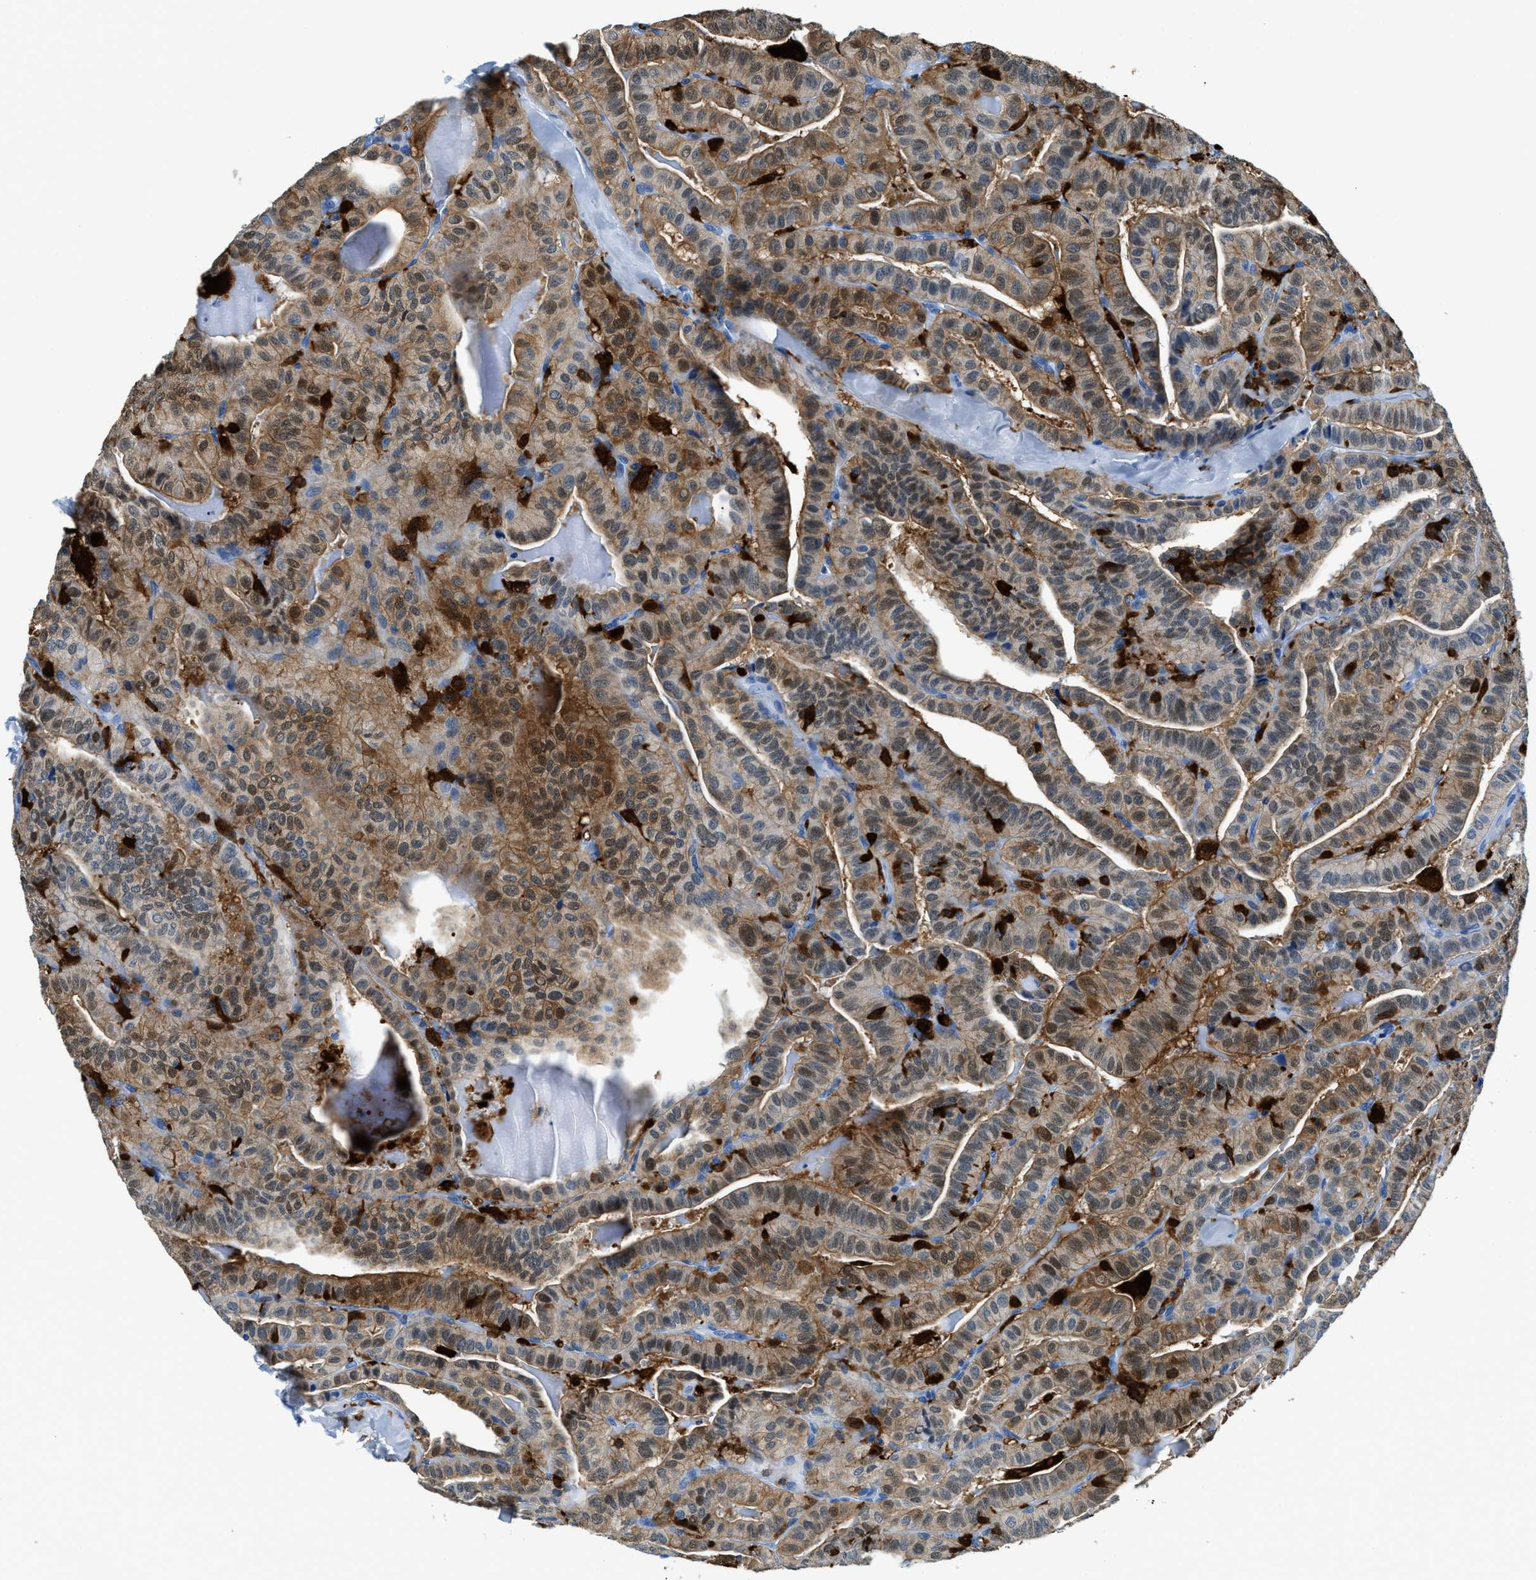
{"staining": {"intensity": "moderate", "quantity": ">75%", "location": "cytoplasmic/membranous,nuclear"}, "tissue": "thyroid cancer", "cell_type": "Tumor cells", "image_type": "cancer", "snomed": [{"axis": "morphology", "description": "Papillary adenocarcinoma, NOS"}, {"axis": "topography", "description": "Thyroid gland"}], "caption": "This is a histology image of immunohistochemistry (IHC) staining of papillary adenocarcinoma (thyroid), which shows moderate staining in the cytoplasmic/membranous and nuclear of tumor cells.", "gene": "CAPG", "patient": {"sex": "male", "age": 77}}